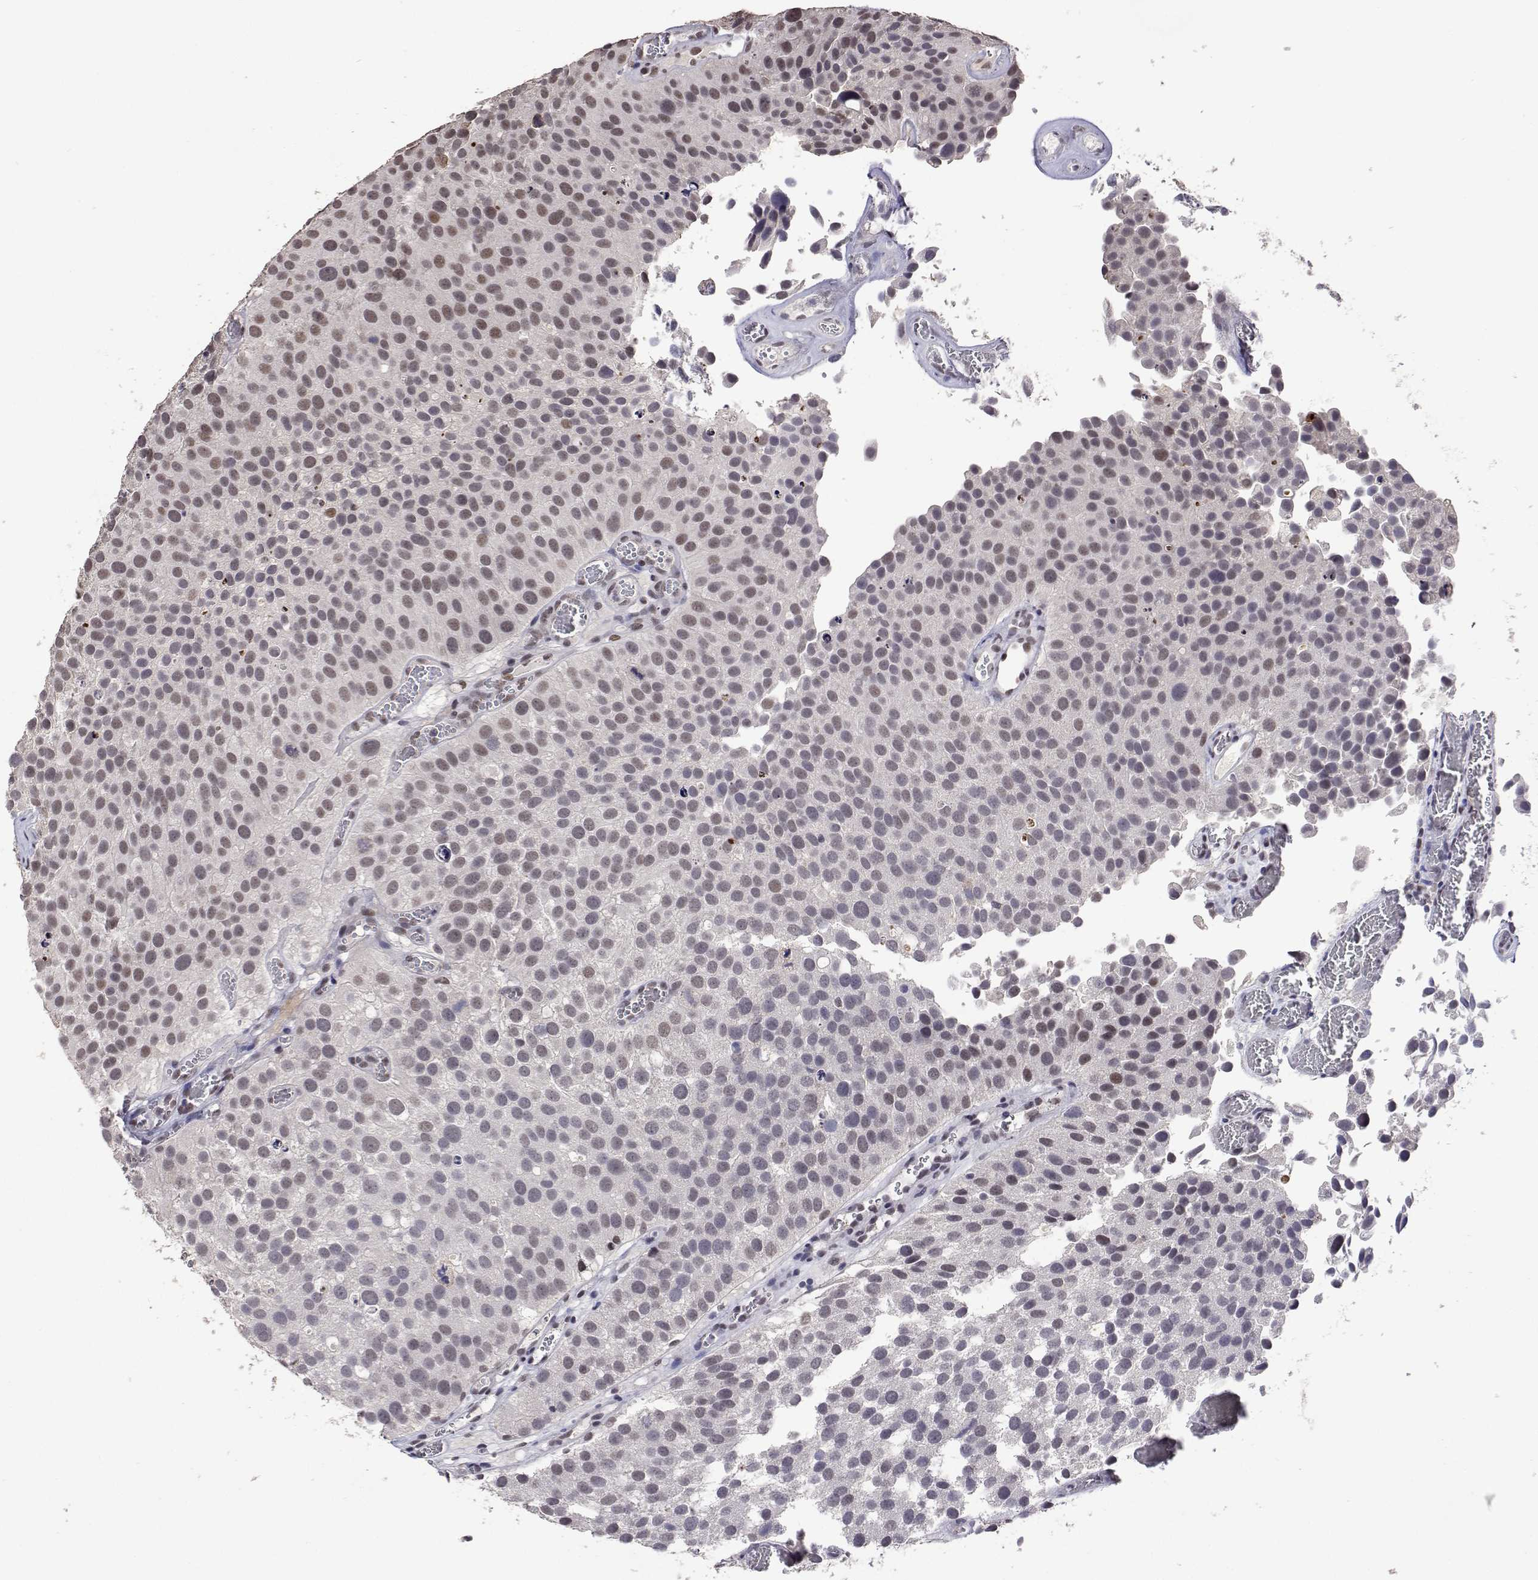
{"staining": {"intensity": "moderate", "quantity": "25%-75%", "location": "nuclear"}, "tissue": "urothelial cancer", "cell_type": "Tumor cells", "image_type": "cancer", "snomed": [{"axis": "morphology", "description": "Urothelial carcinoma, Low grade"}, {"axis": "topography", "description": "Urinary bladder"}], "caption": "A brown stain highlights moderate nuclear positivity of a protein in urothelial cancer tumor cells. (brown staining indicates protein expression, while blue staining denotes nuclei).", "gene": "HNRNPA0", "patient": {"sex": "female", "age": 69}}